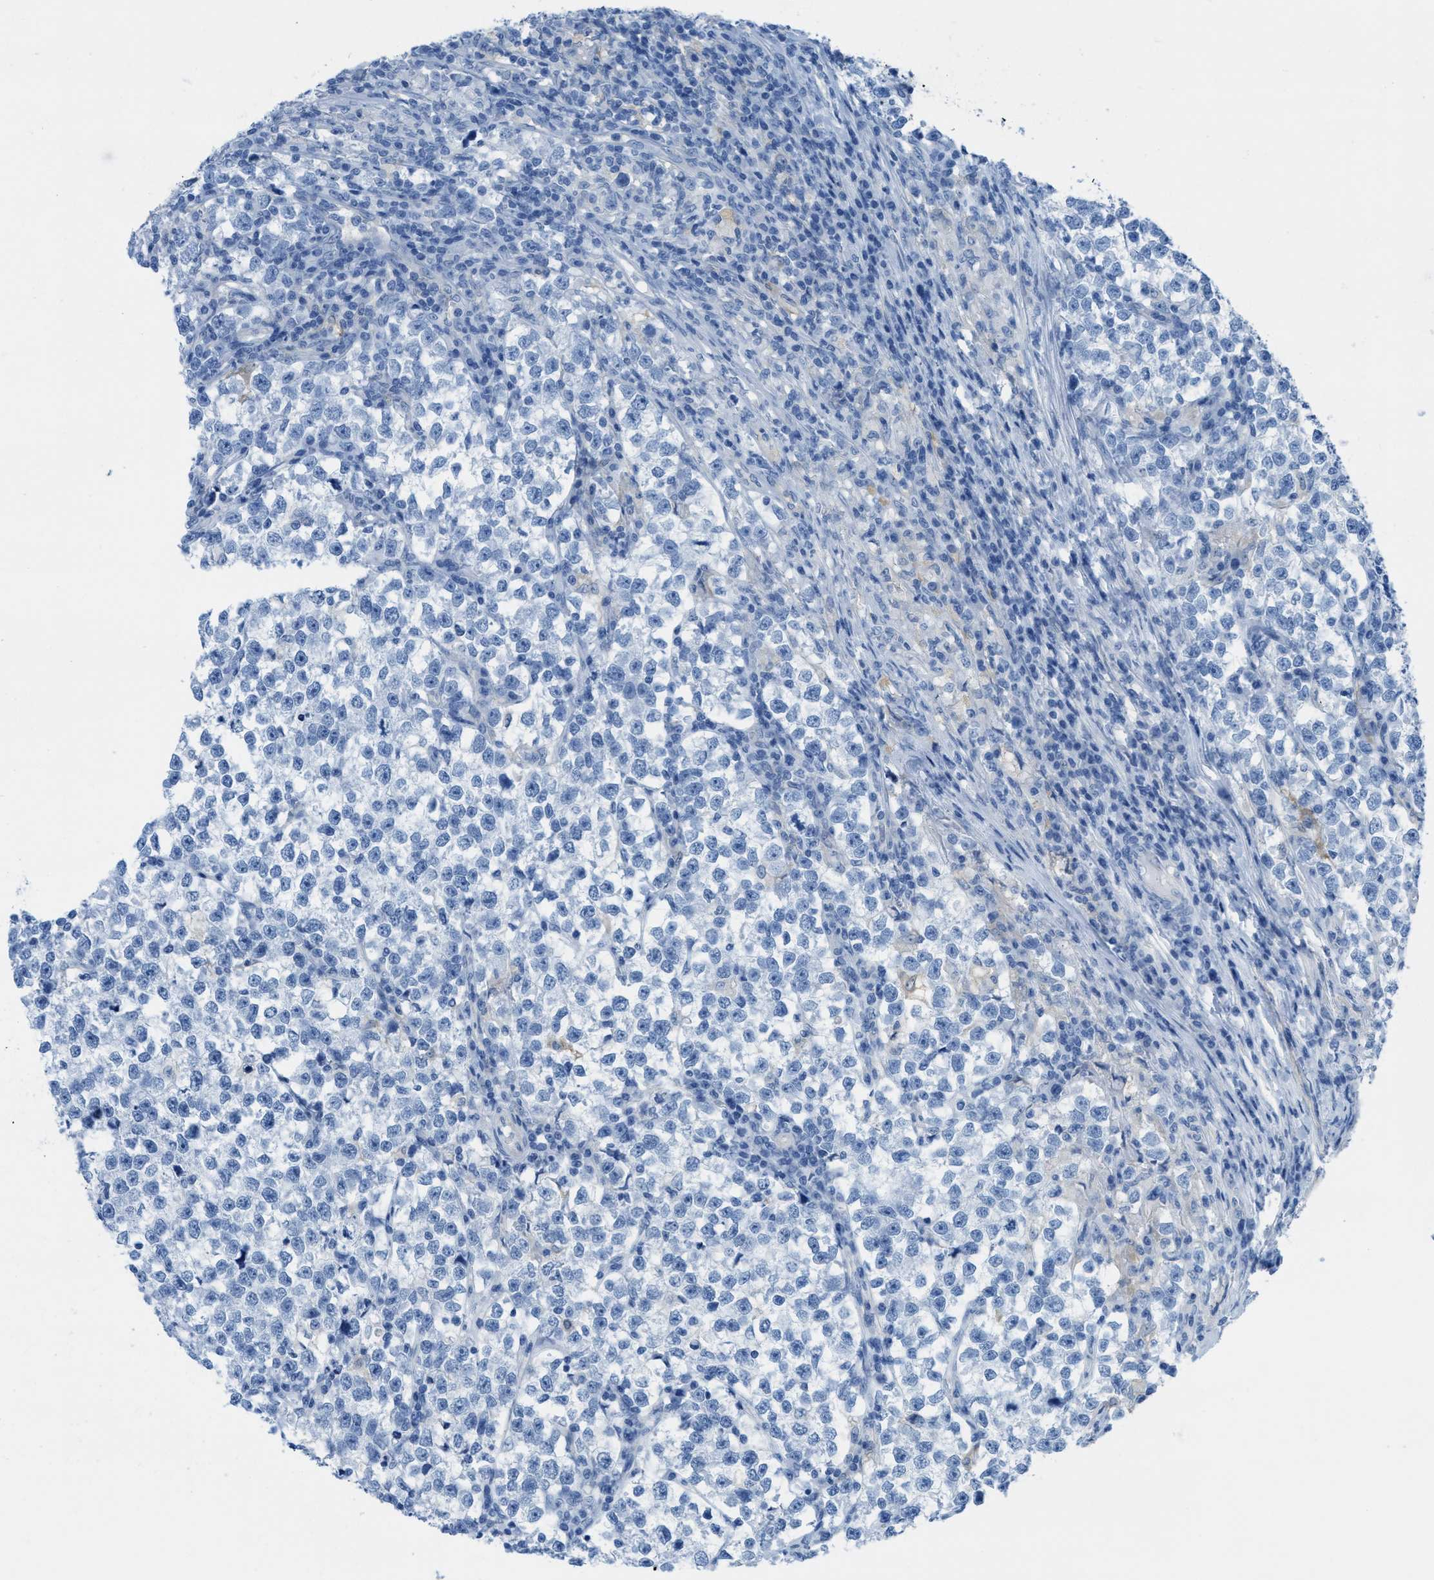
{"staining": {"intensity": "negative", "quantity": "none", "location": "none"}, "tissue": "testis cancer", "cell_type": "Tumor cells", "image_type": "cancer", "snomed": [{"axis": "morphology", "description": "Normal tissue, NOS"}, {"axis": "morphology", "description": "Seminoma, NOS"}, {"axis": "topography", "description": "Testis"}], "caption": "Protein analysis of testis cancer (seminoma) exhibits no significant expression in tumor cells.", "gene": "ASGR1", "patient": {"sex": "male", "age": 43}}